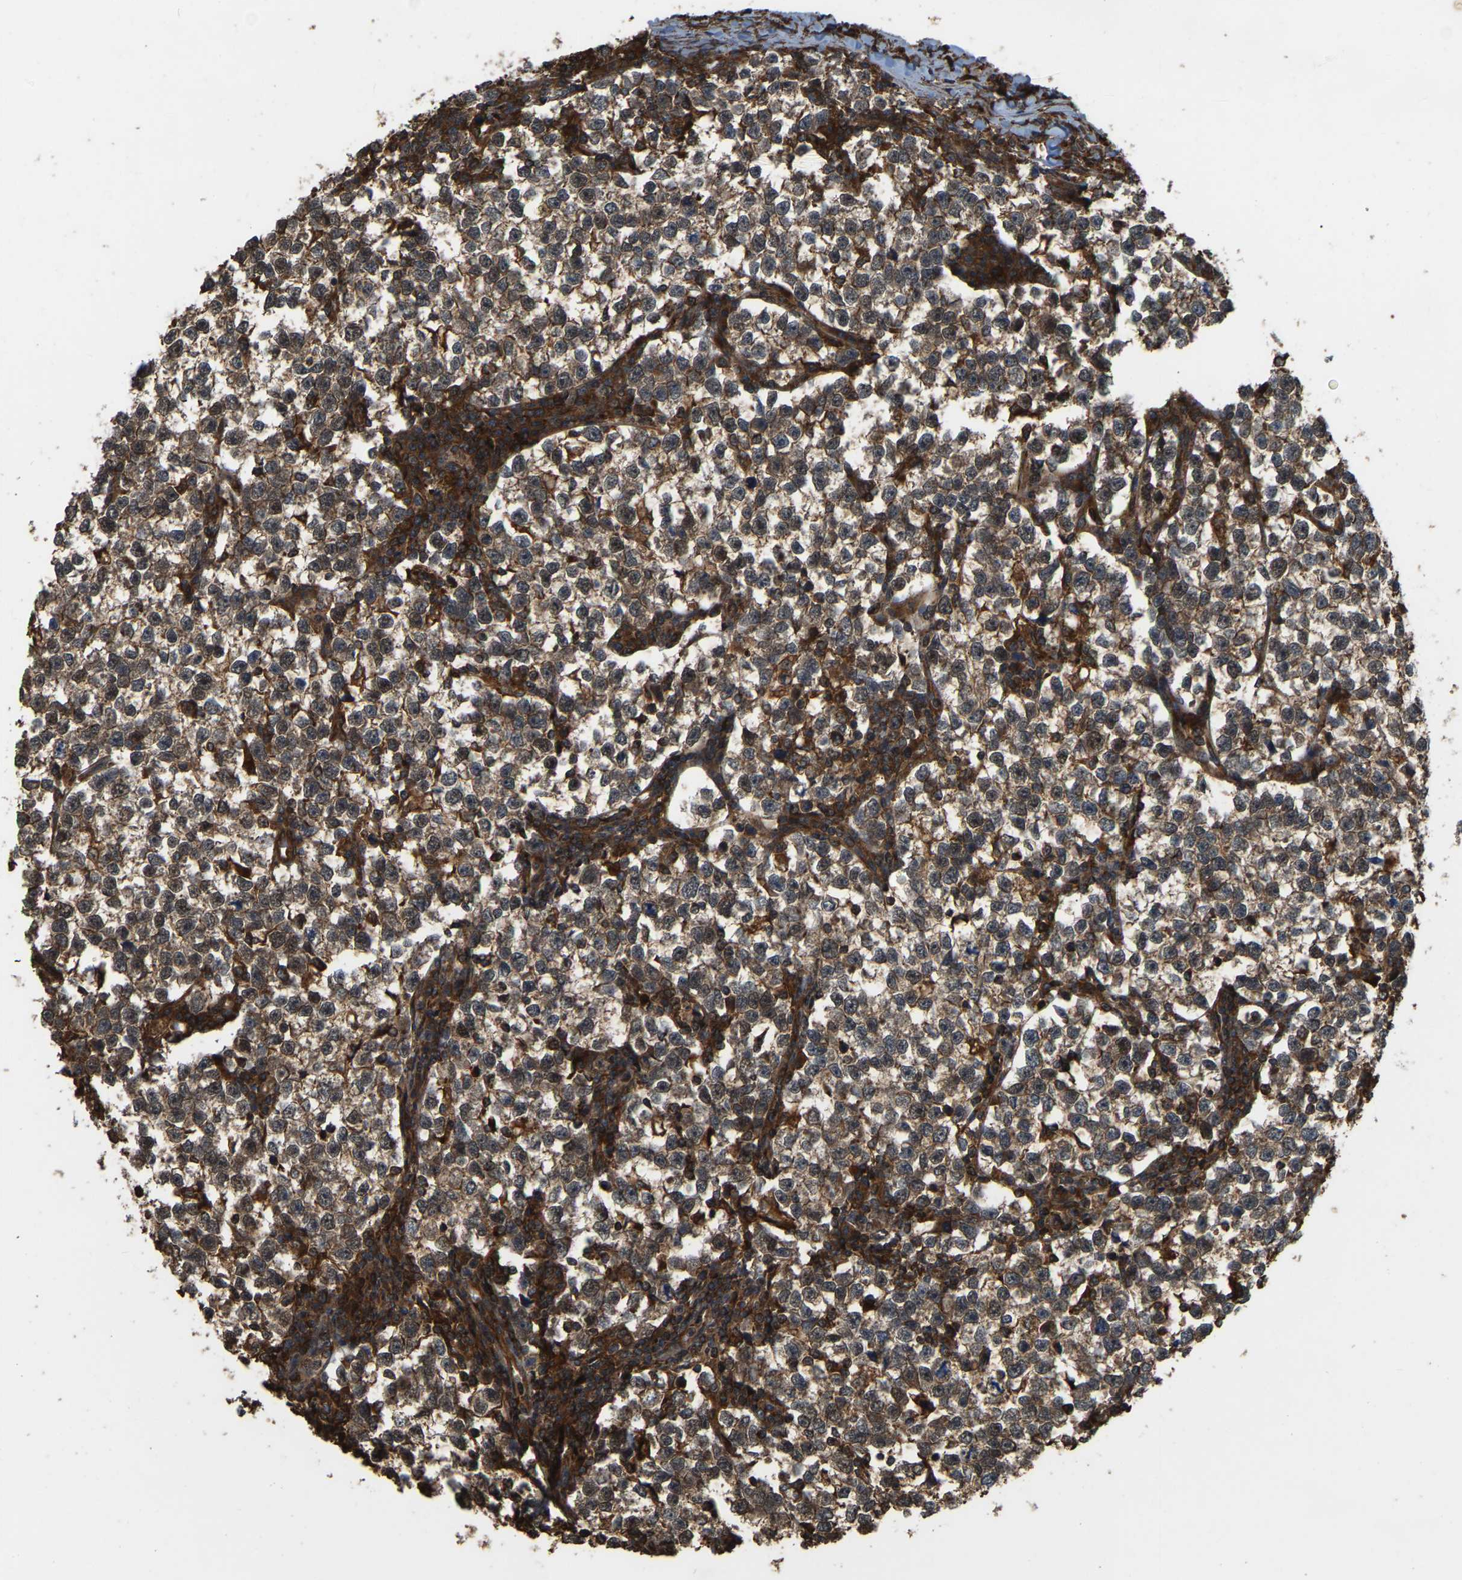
{"staining": {"intensity": "moderate", "quantity": ">75%", "location": "cytoplasmic/membranous,nuclear"}, "tissue": "testis cancer", "cell_type": "Tumor cells", "image_type": "cancer", "snomed": [{"axis": "morphology", "description": "Normal tissue, NOS"}, {"axis": "morphology", "description": "Seminoma, NOS"}, {"axis": "topography", "description": "Testis"}], "caption": "The immunohistochemical stain labels moderate cytoplasmic/membranous and nuclear staining in tumor cells of seminoma (testis) tissue. The staining is performed using DAB brown chromogen to label protein expression. The nuclei are counter-stained blue using hematoxylin.", "gene": "SAMD9L", "patient": {"sex": "male", "age": 43}}